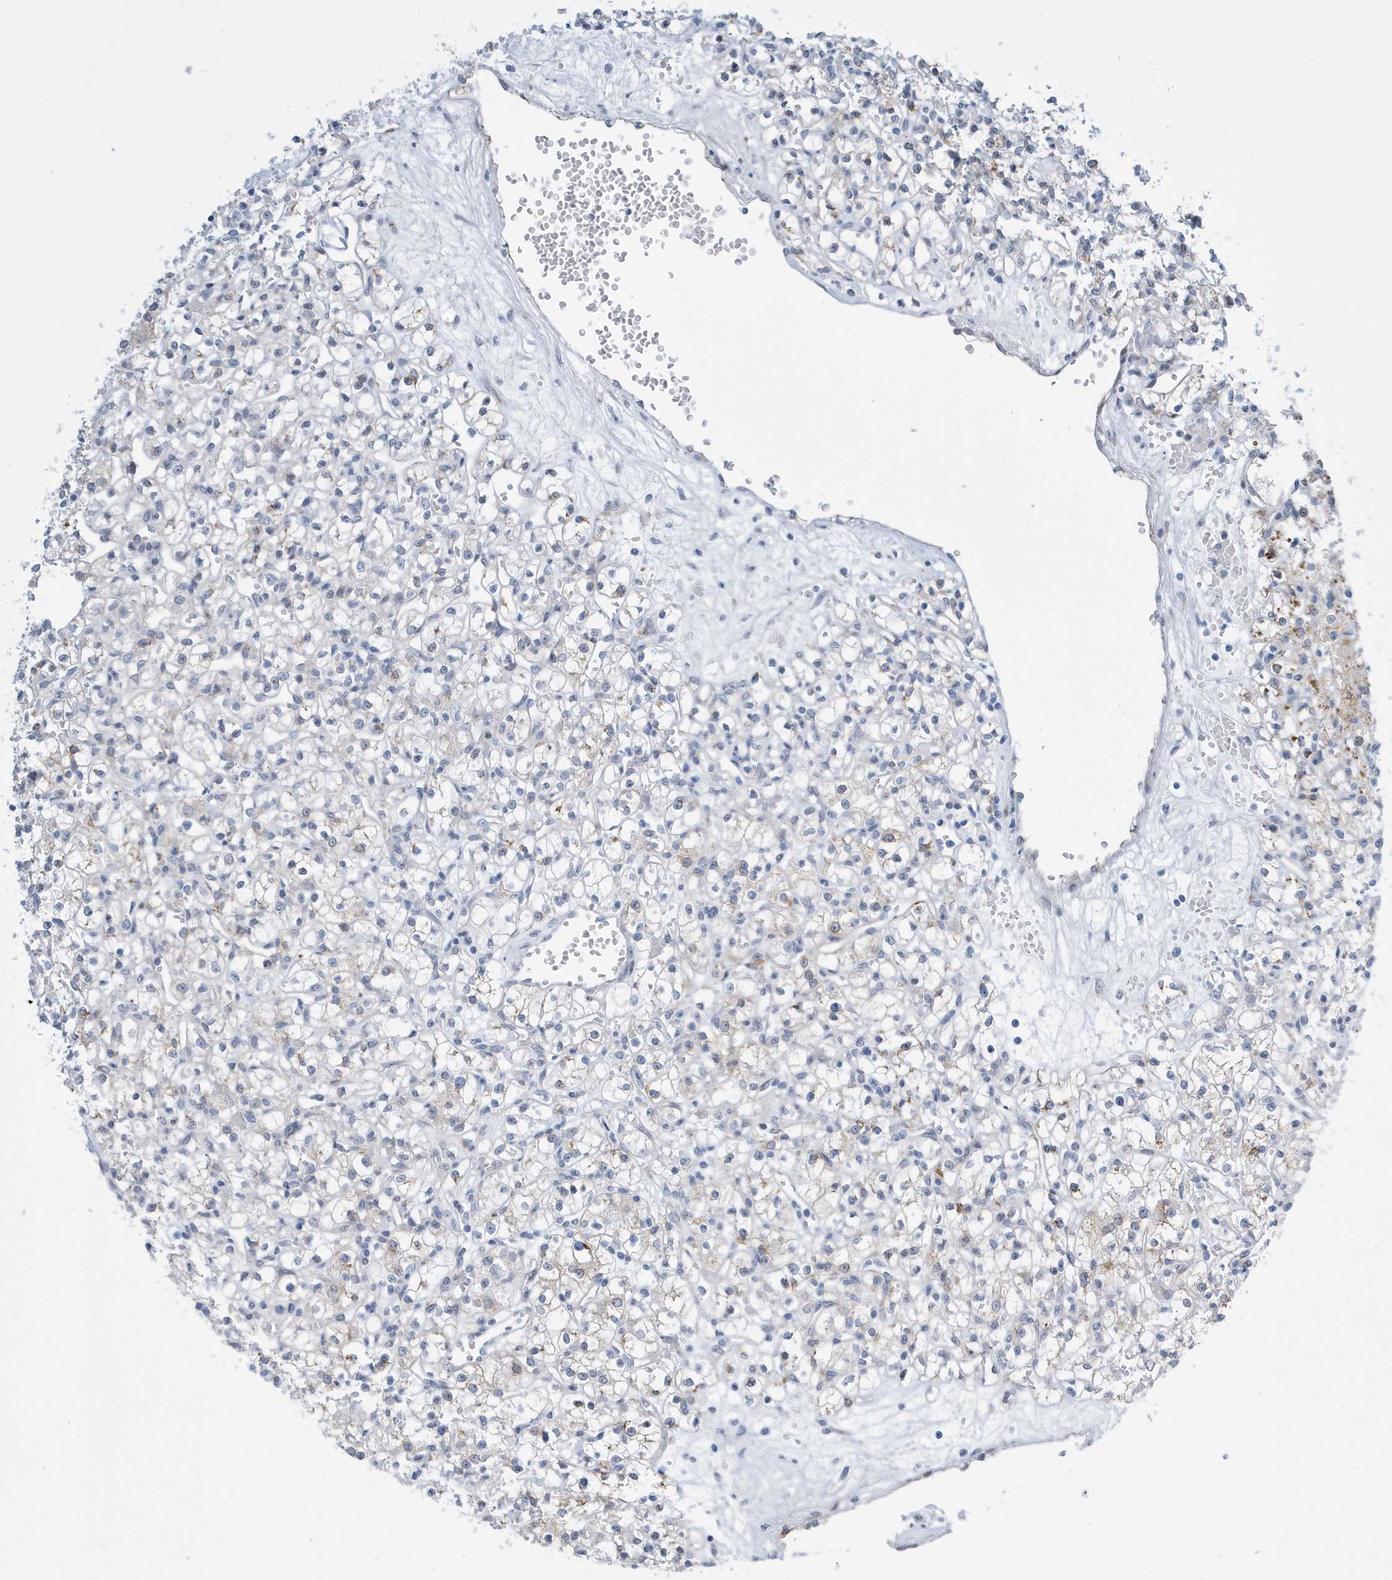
{"staining": {"intensity": "moderate", "quantity": "<25%", "location": "cytoplasmic/membranous"}, "tissue": "renal cancer", "cell_type": "Tumor cells", "image_type": "cancer", "snomed": [{"axis": "morphology", "description": "Adenocarcinoma, NOS"}, {"axis": "topography", "description": "Kidney"}], "caption": "Adenocarcinoma (renal) stained with a protein marker displays moderate staining in tumor cells.", "gene": "SEMA3F", "patient": {"sex": "female", "age": 59}}